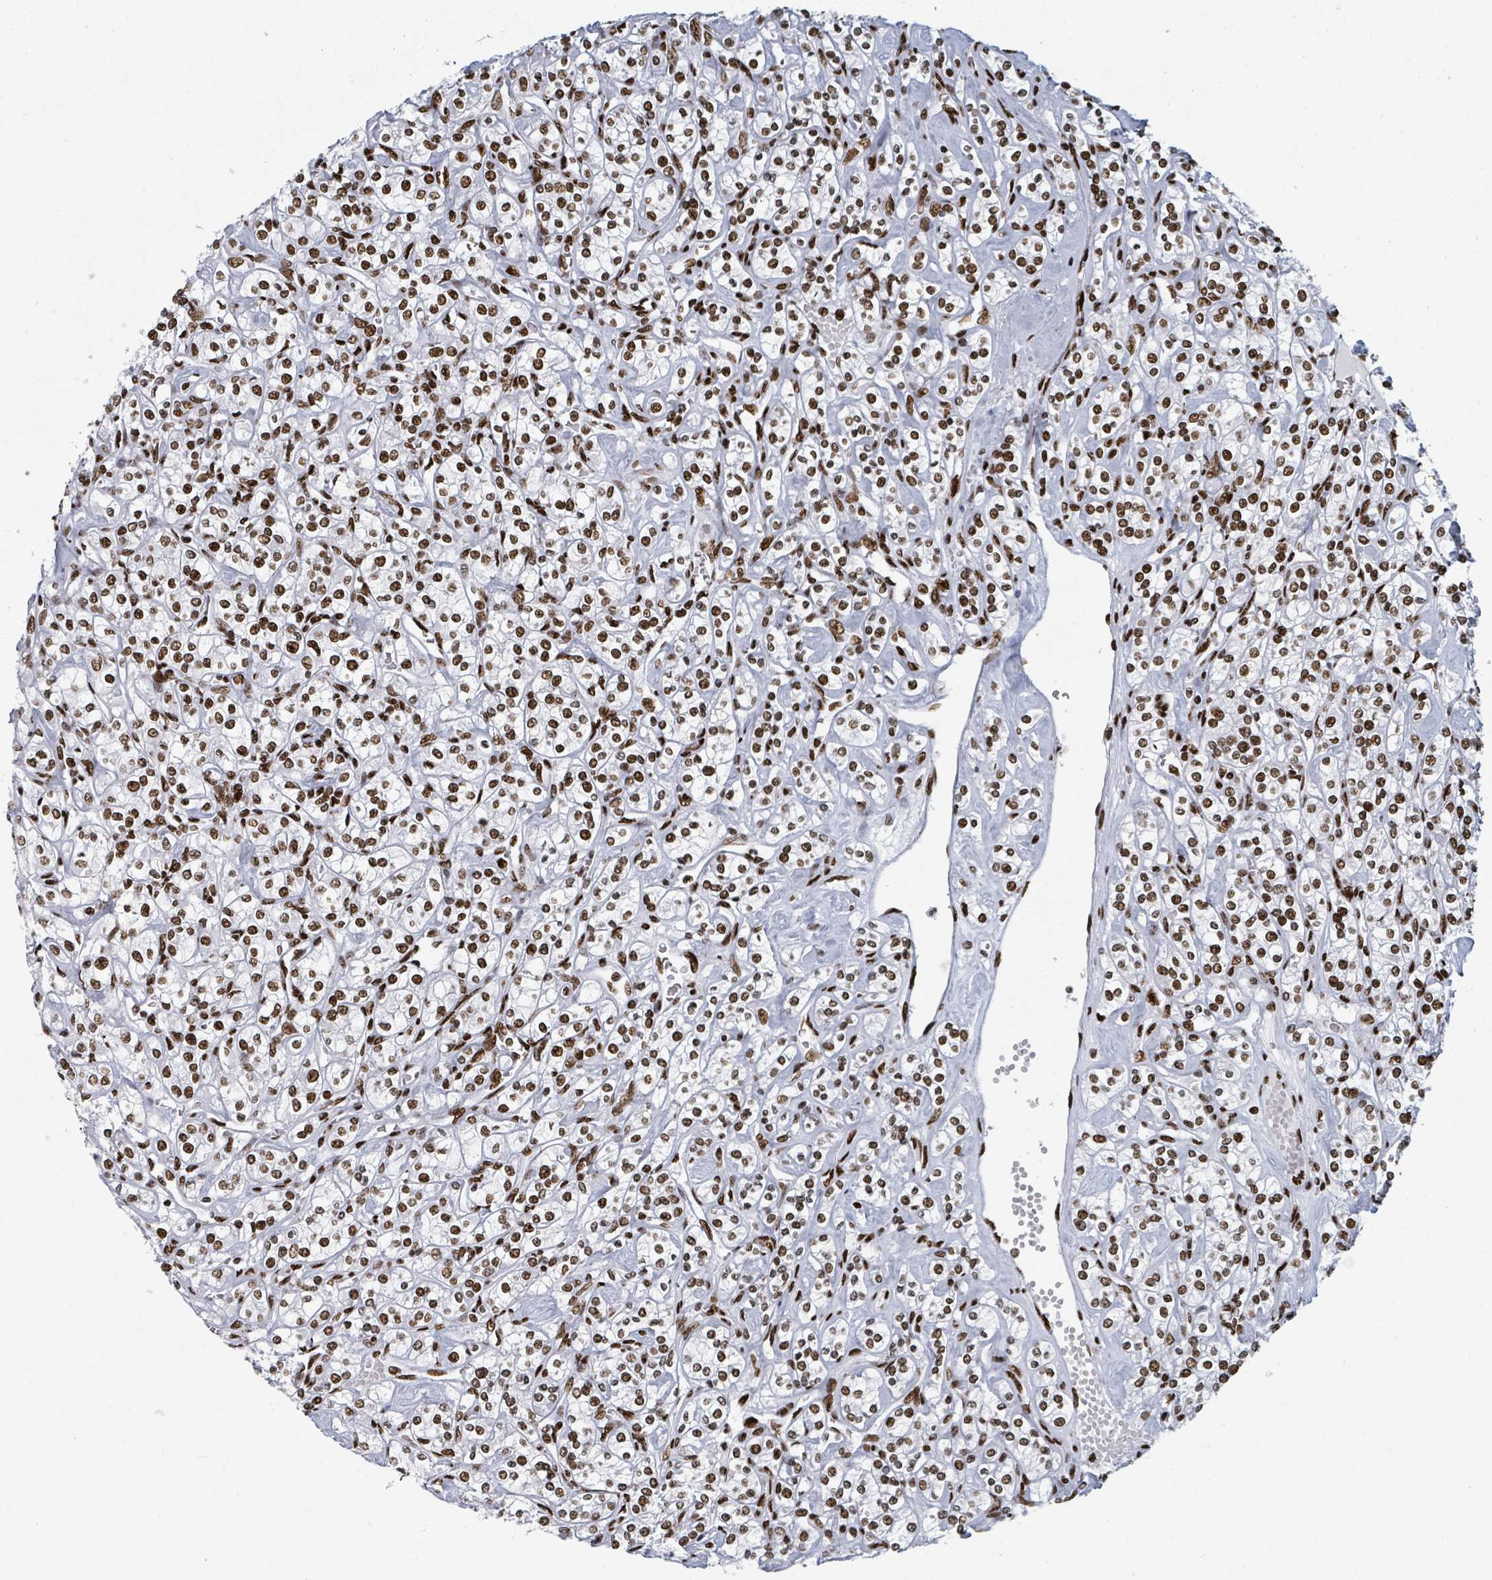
{"staining": {"intensity": "strong", "quantity": ">75%", "location": "nuclear"}, "tissue": "renal cancer", "cell_type": "Tumor cells", "image_type": "cancer", "snomed": [{"axis": "morphology", "description": "Adenocarcinoma, NOS"}, {"axis": "topography", "description": "Kidney"}], "caption": "A photomicrograph of human renal cancer stained for a protein shows strong nuclear brown staining in tumor cells.", "gene": "DHX16", "patient": {"sex": "male", "age": 77}}